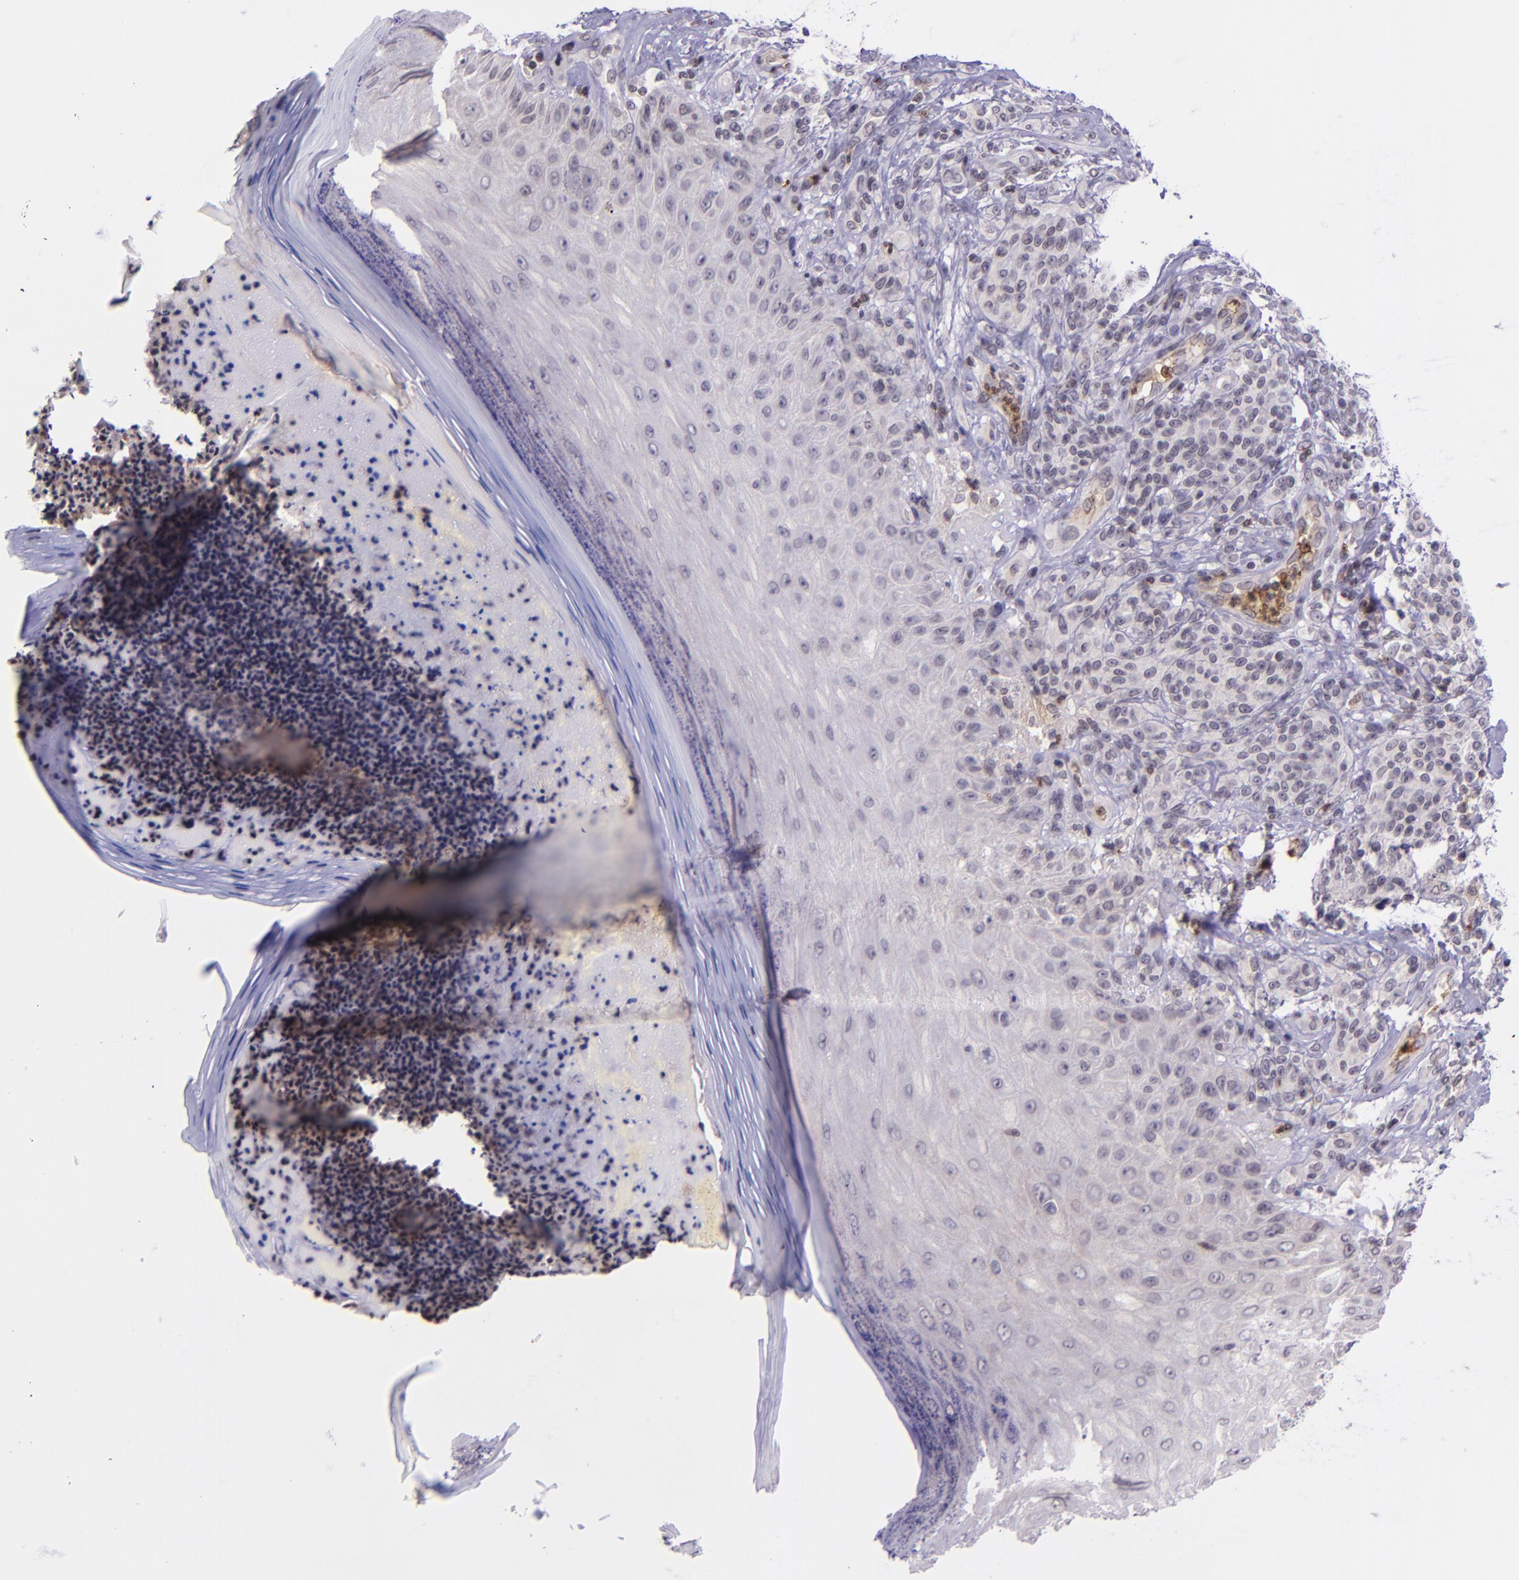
{"staining": {"intensity": "negative", "quantity": "none", "location": "none"}, "tissue": "melanoma", "cell_type": "Tumor cells", "image_type": "cancer", "snomed": [{"axis": "morphology", "description": "Malignant melanoma, NOS"}, {"axis": "topography", "description": "Skin"}], "caption": "Protein analysis of melanoma demonstrates no significant staining in tumor cells.", "gene": "SELL", "patient": {"sex": "male", "age": 57}}